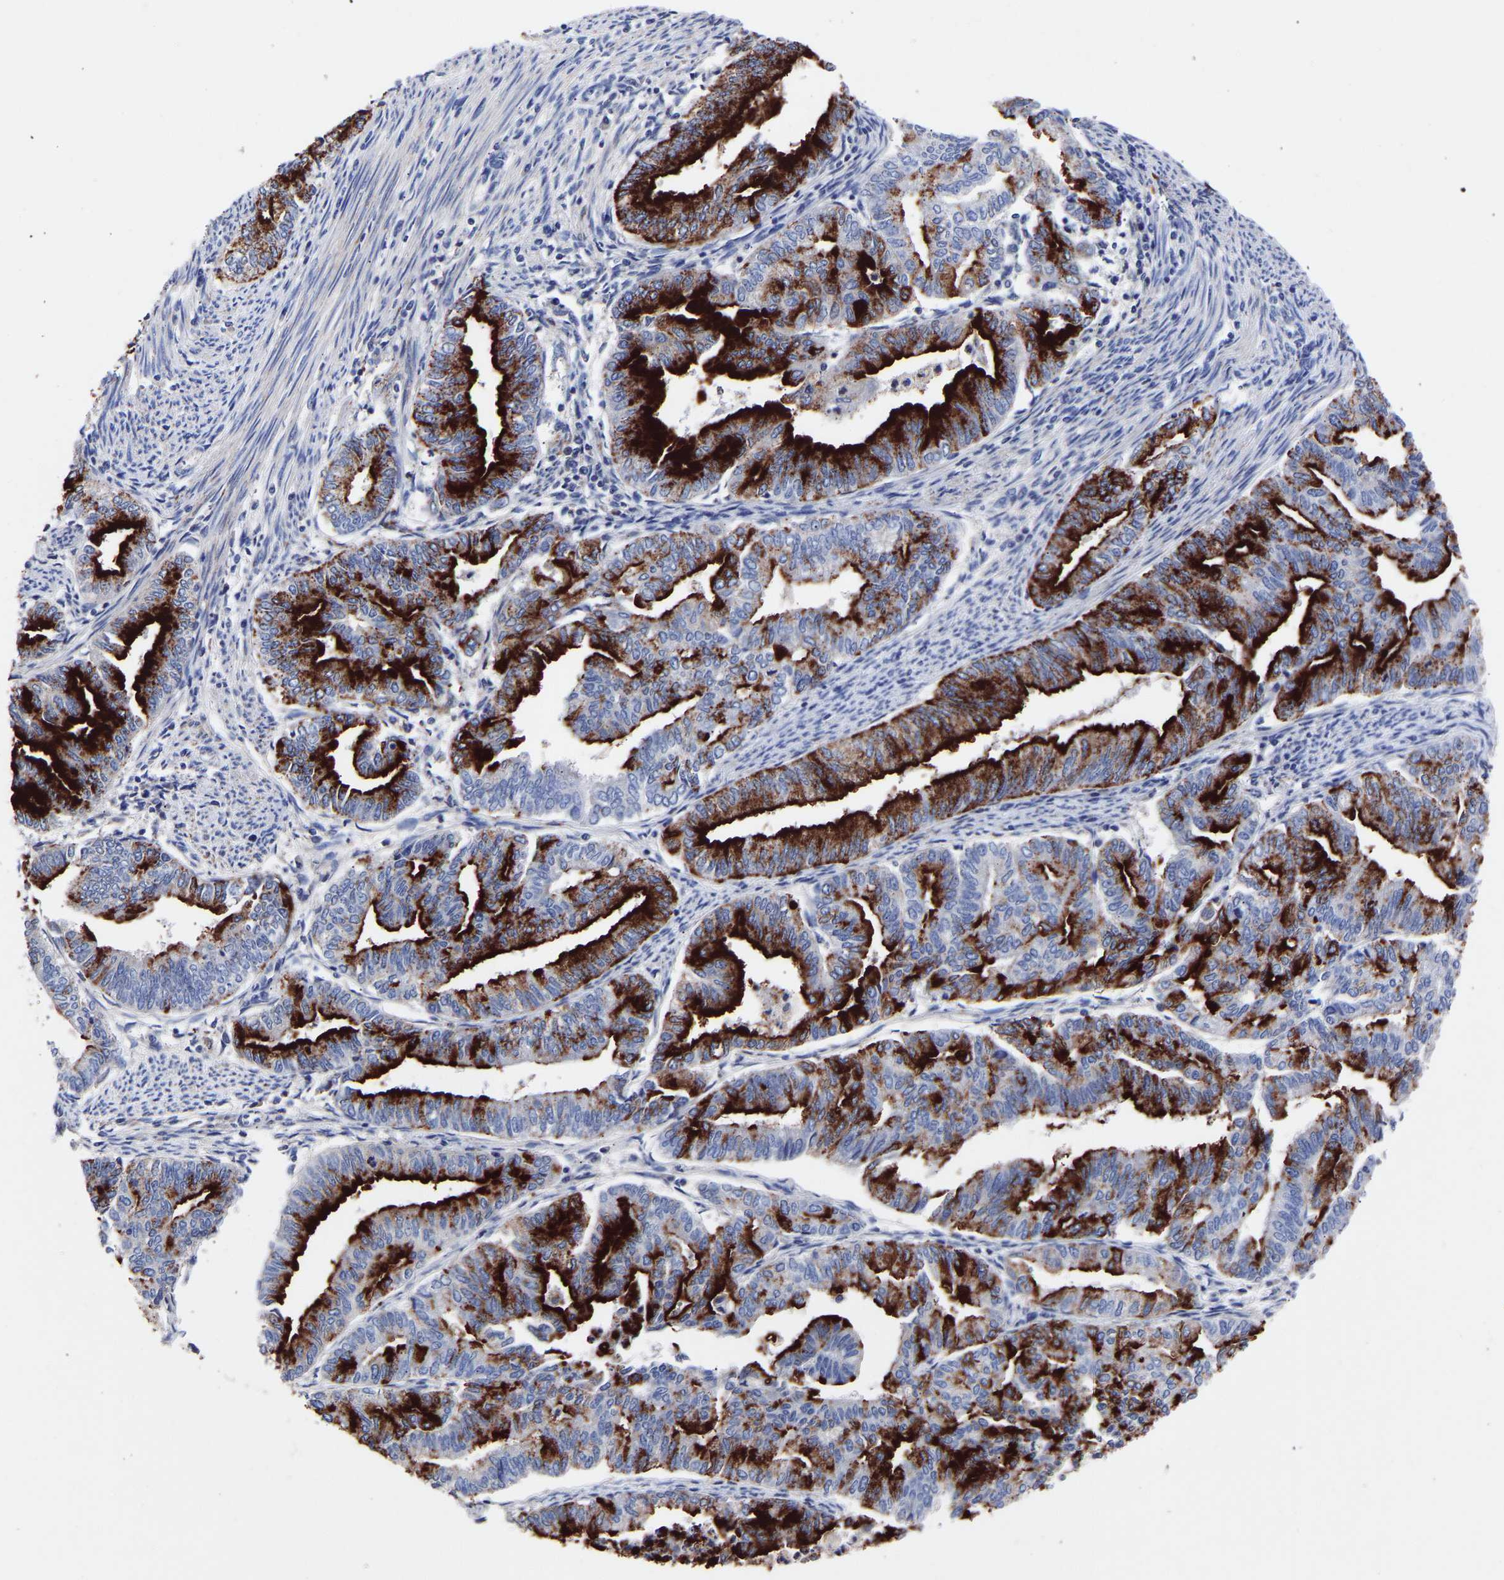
{"staining": {"intensity": "strong", "quantity": ">75%", "location": "cytoplasmic/membranous"}, "tissue": "endometrial cancer", "cell_type": "Tumor cells", "image_type": "cancer", "snomed": [{"axis": "morphology", "description": "Adenocarcinoma, NOS"}, {"axis": "topography", "description": "Endometrium"}], "caption": "High-power microscopy captured an immunohistochemistry micrograph of endometrial cancer, revealing strong cytoplasmic/membranous staining in about >75% of tumor cells.", "gene": "SEM1", "patient": {"sex": "female", "age": 79}}